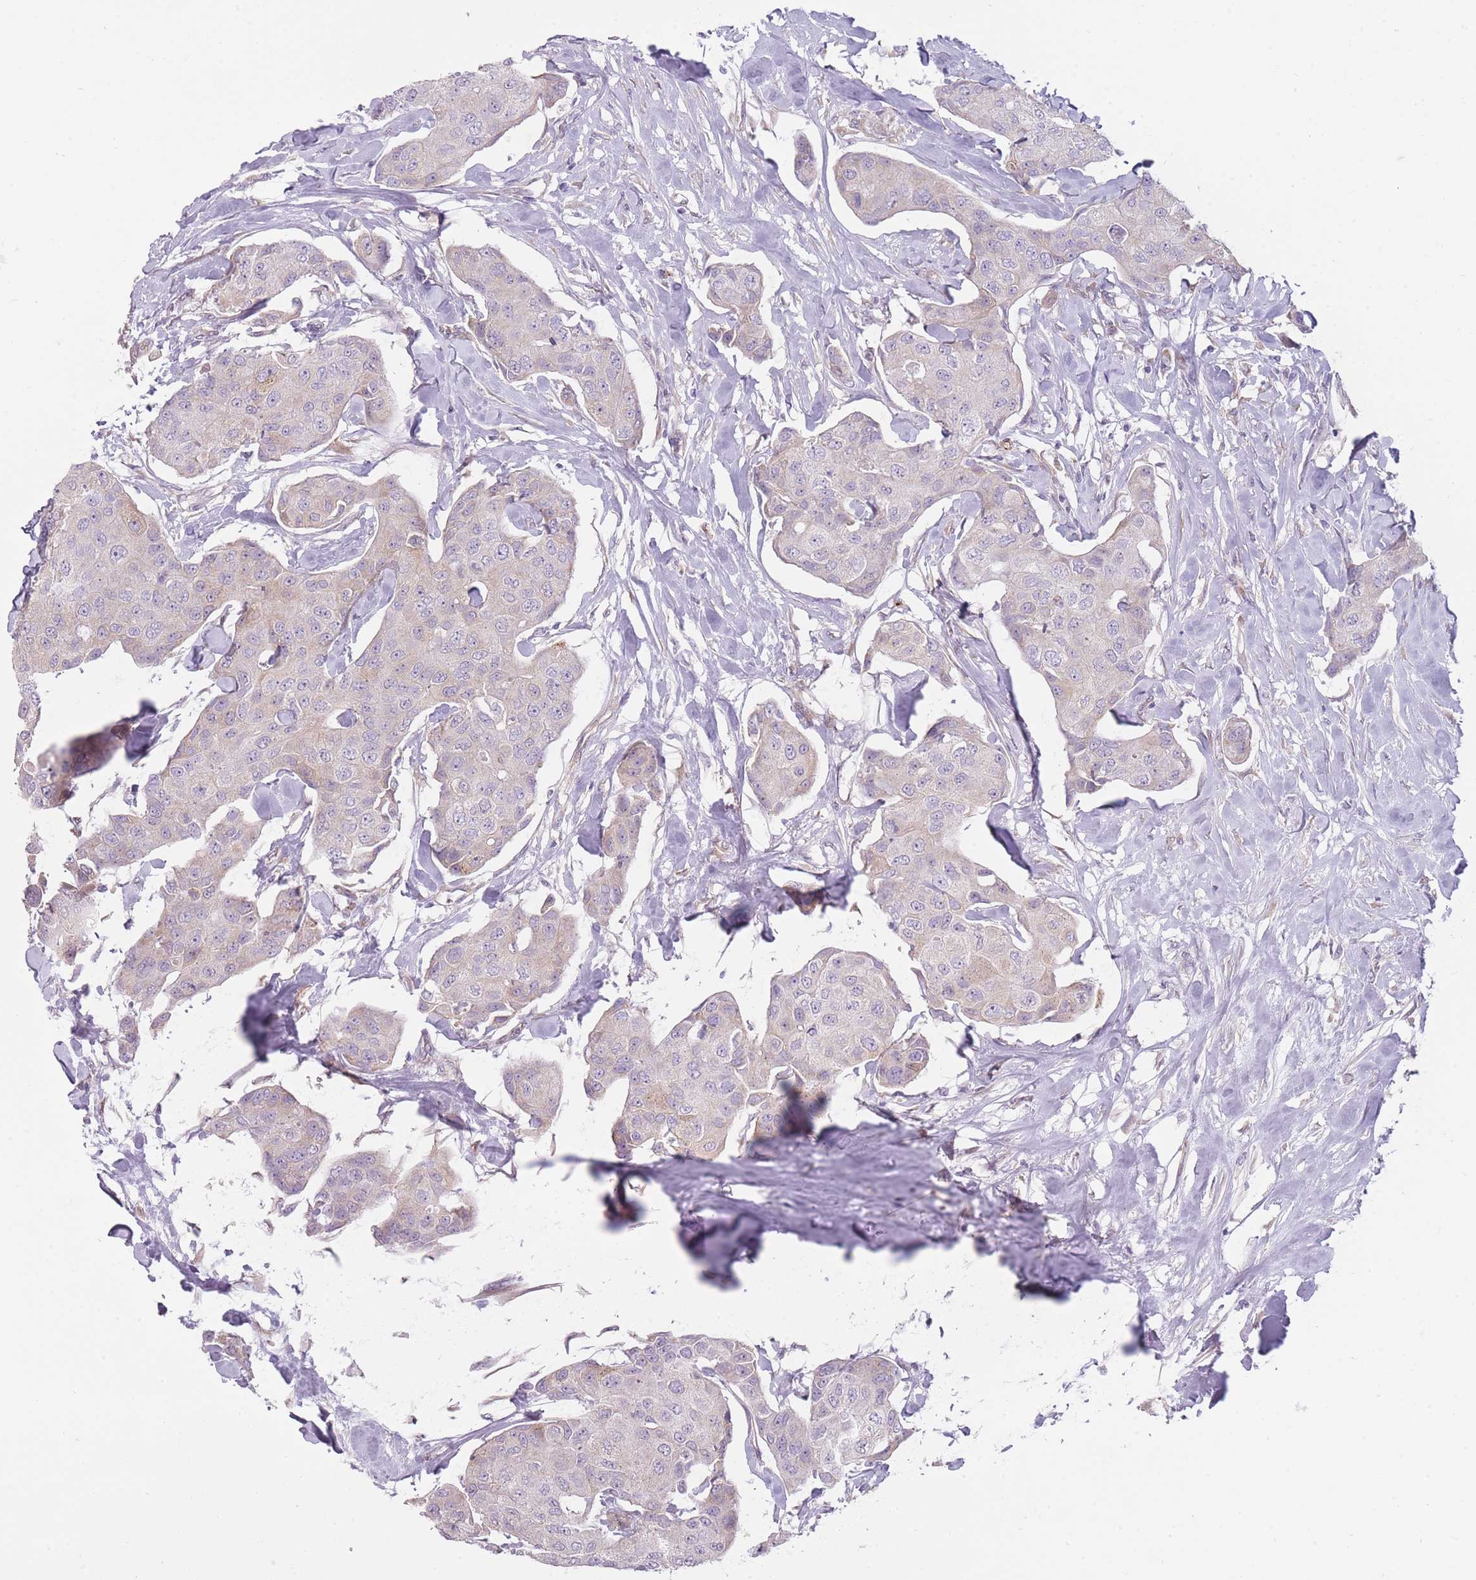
{"staining": {"intensity": "negative", "quantity": "none", "location": "none"}, "tissue": "breast cancer", "cell_type": "Tumor cells", "image_type": "cancer", "snomed": [{"axis": "morphology", "description": "Duct carcinoma"}, {"axis": "topography", "description": "Breast"}, {"axis": "topography", "description": "Lymph node"}], "caption": "This is an IHC micrograph of invasive ductal carcinoma (breast). There is no positivity in tumor cells.", "gene": "PGRMC2", "patient": {"sex": "female", "age": 80}}